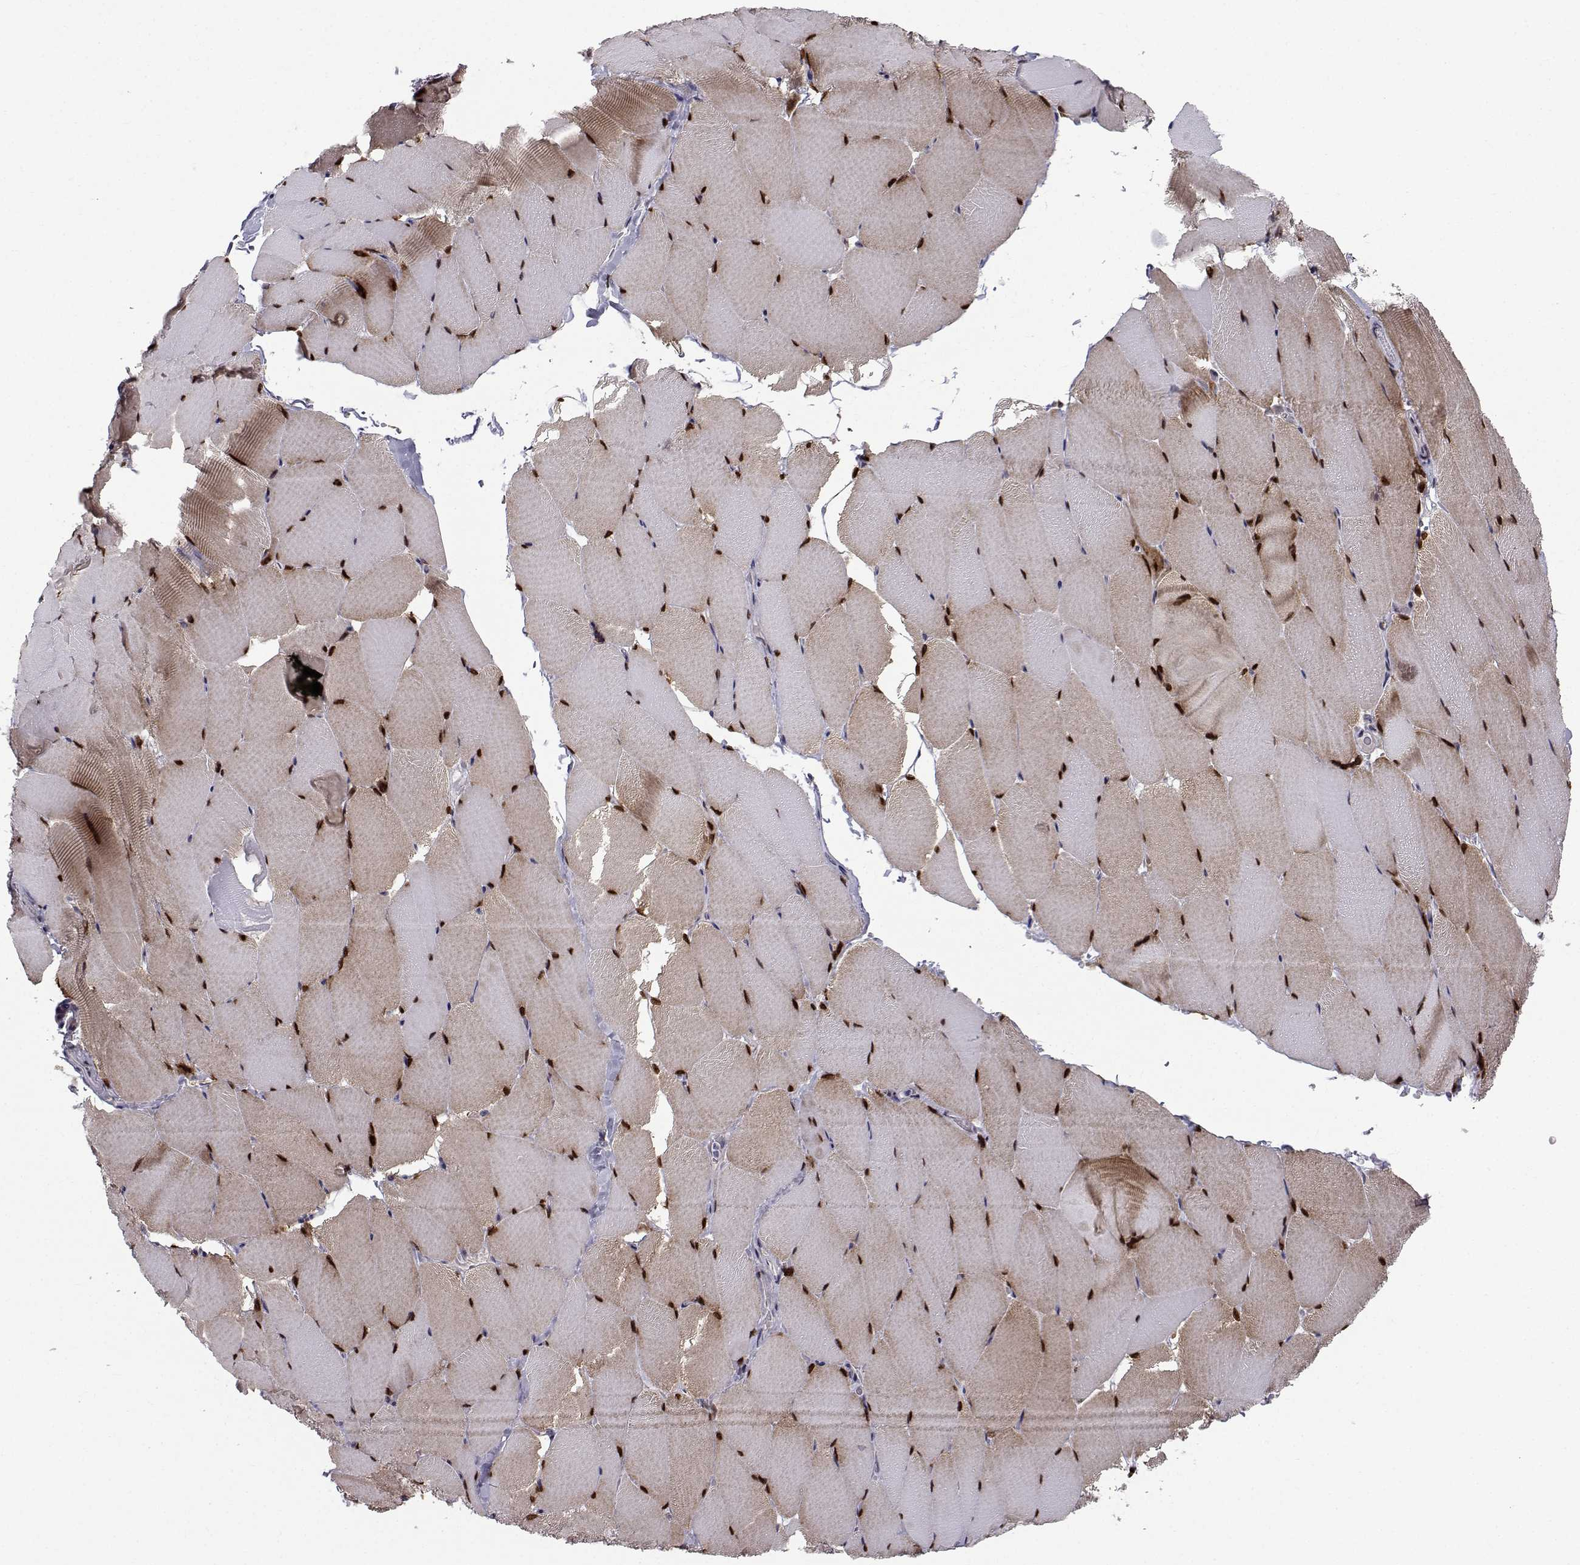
{"staining": {"intensity": "strong", "quantity": ">75%", "location": "nuclear"}, "tissue": "skeletal muscle", "cell_type": "Myocytes", "image_type": "normal", "snomed": [{"axis": "morphology", "description": "Normal tissue, NOS"}, {"axis": "topography", "description": "Skeletal muscle"}], "caption": "DAB immunohistochemical staining of normal skeletal muscle displays strong nuclear protein staining in about >75% of myocytes.", "gene": "RBM24", "patient": {"sex": "female", "age": 37}}